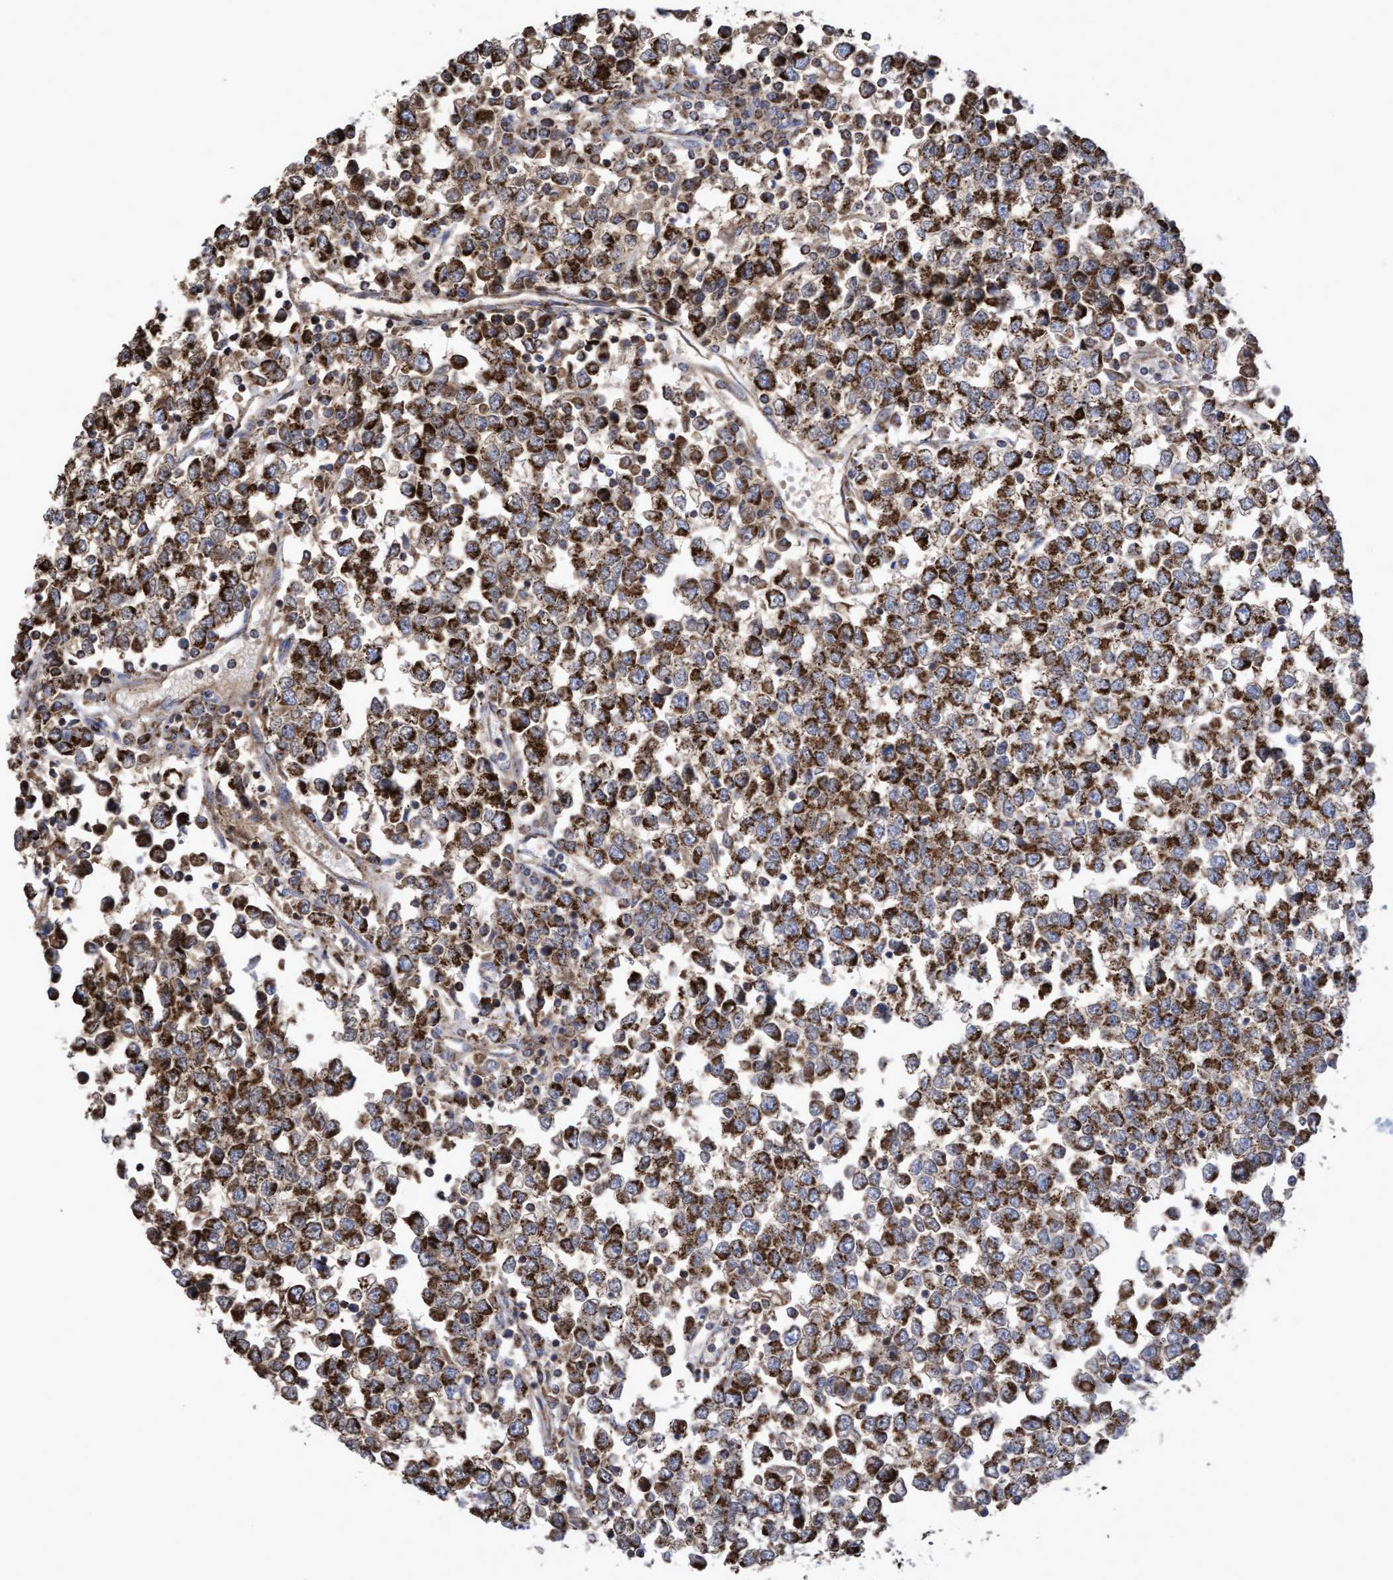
{"staining": {"intensity": "strong", "quantity": ">75%", "location": "cytoplasmic/membranous"}, "tissue": "testis cancer", "cell_type": "Tumor cells", "image_type": "cancer", "snomed": [{"axis": "morphology", "description": "Seminoma, NOS"}, {"axis": "topography", "description": "Testis"}], "caption": "Brown immunohistochemical staining in human testis cancer exhibits strong cytoplasmic/membranous positivity in approximately >75% of tumor cells. (DAB = brown stain, brightfield microscopy at high magnification).", "gene": "COBL", "patient": {"sex": "male", "age": 65}}